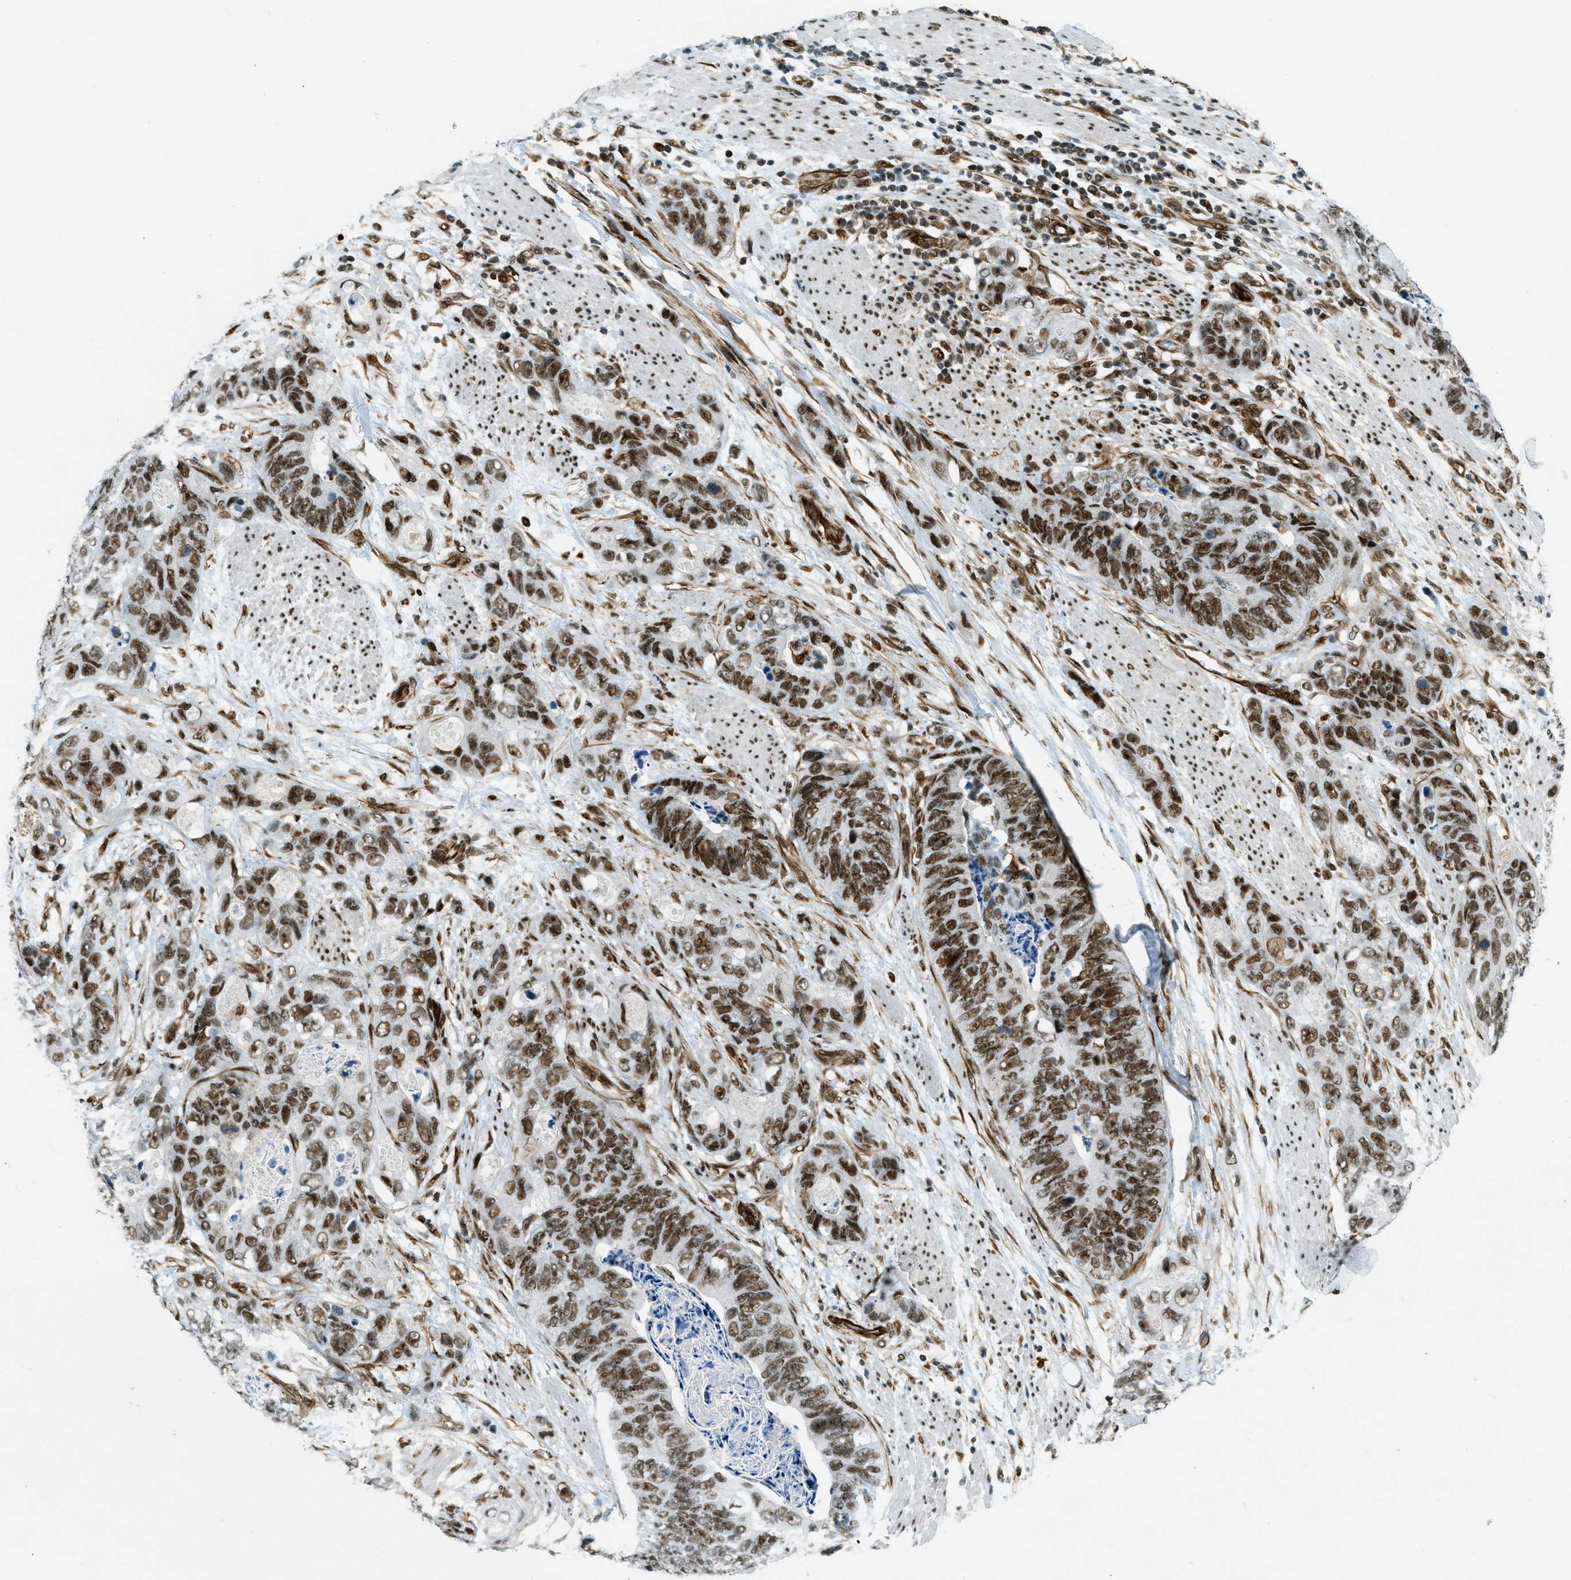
{"staining": {"intensity": "moderate", "quantity": ">75%", "location": "nuclear"}, "tissue": "stomach cancer", "cell_type": "Tumor cells", "image_type": "cancer", "snomed": [{"axis": "morphology", "description": "Adenocarcinoma, NOS"}, {"axis": "topography", "description": "Stomach"}], "caption": "Stomach adenocarcinoma stained for a protein (brown) exhibits moderate nuclear positive staining in about >75% of tumor cells.", "gene": "ZFR", "patient": {"sex": "female", "age": 89}}